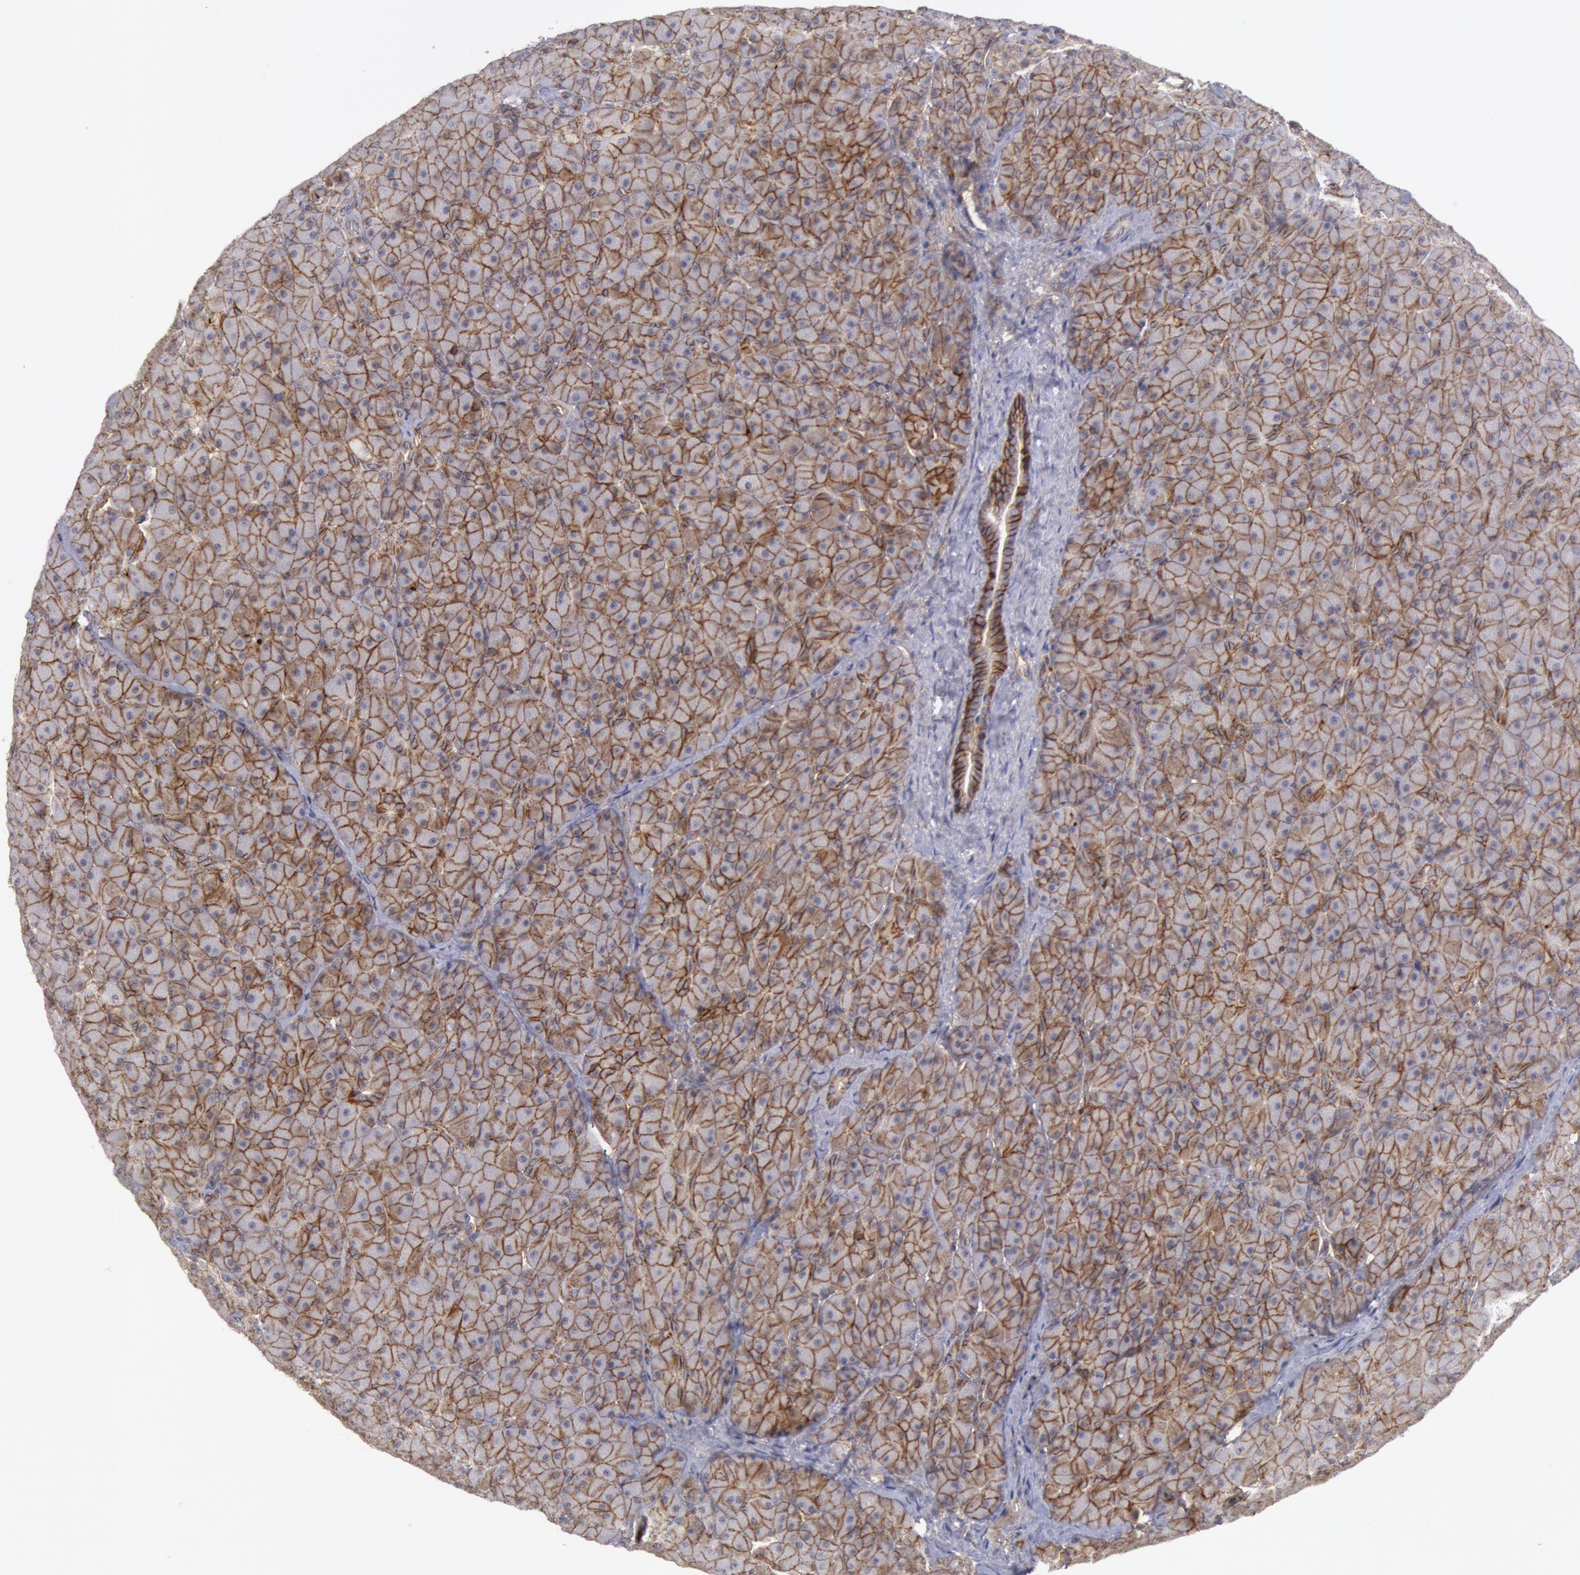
{"staining": {"intensity": "moderate", "quantity": ">75%", "location": "cytoplasmic/membranous"}, "tissue": "pancreas", "cell_type": "Exocrine glandular cells", "image_type": "normal", "snomed": [{"axis": "morphology", "description": "Normal tissue, NOS"}, {"axis": "topography", "description": "Pancreas"}], "caption": "Immunohistochemical staining of unremarkable human pancreas exhibits moderate cytoplasmic/membranous protein expression in approximately >75% of exocrine glandular cells. (brown staining indicates protein expression, while blue staining denotes nuclei).", "gene": "STX4", "patient": {"sex": "male", "age": 66}}